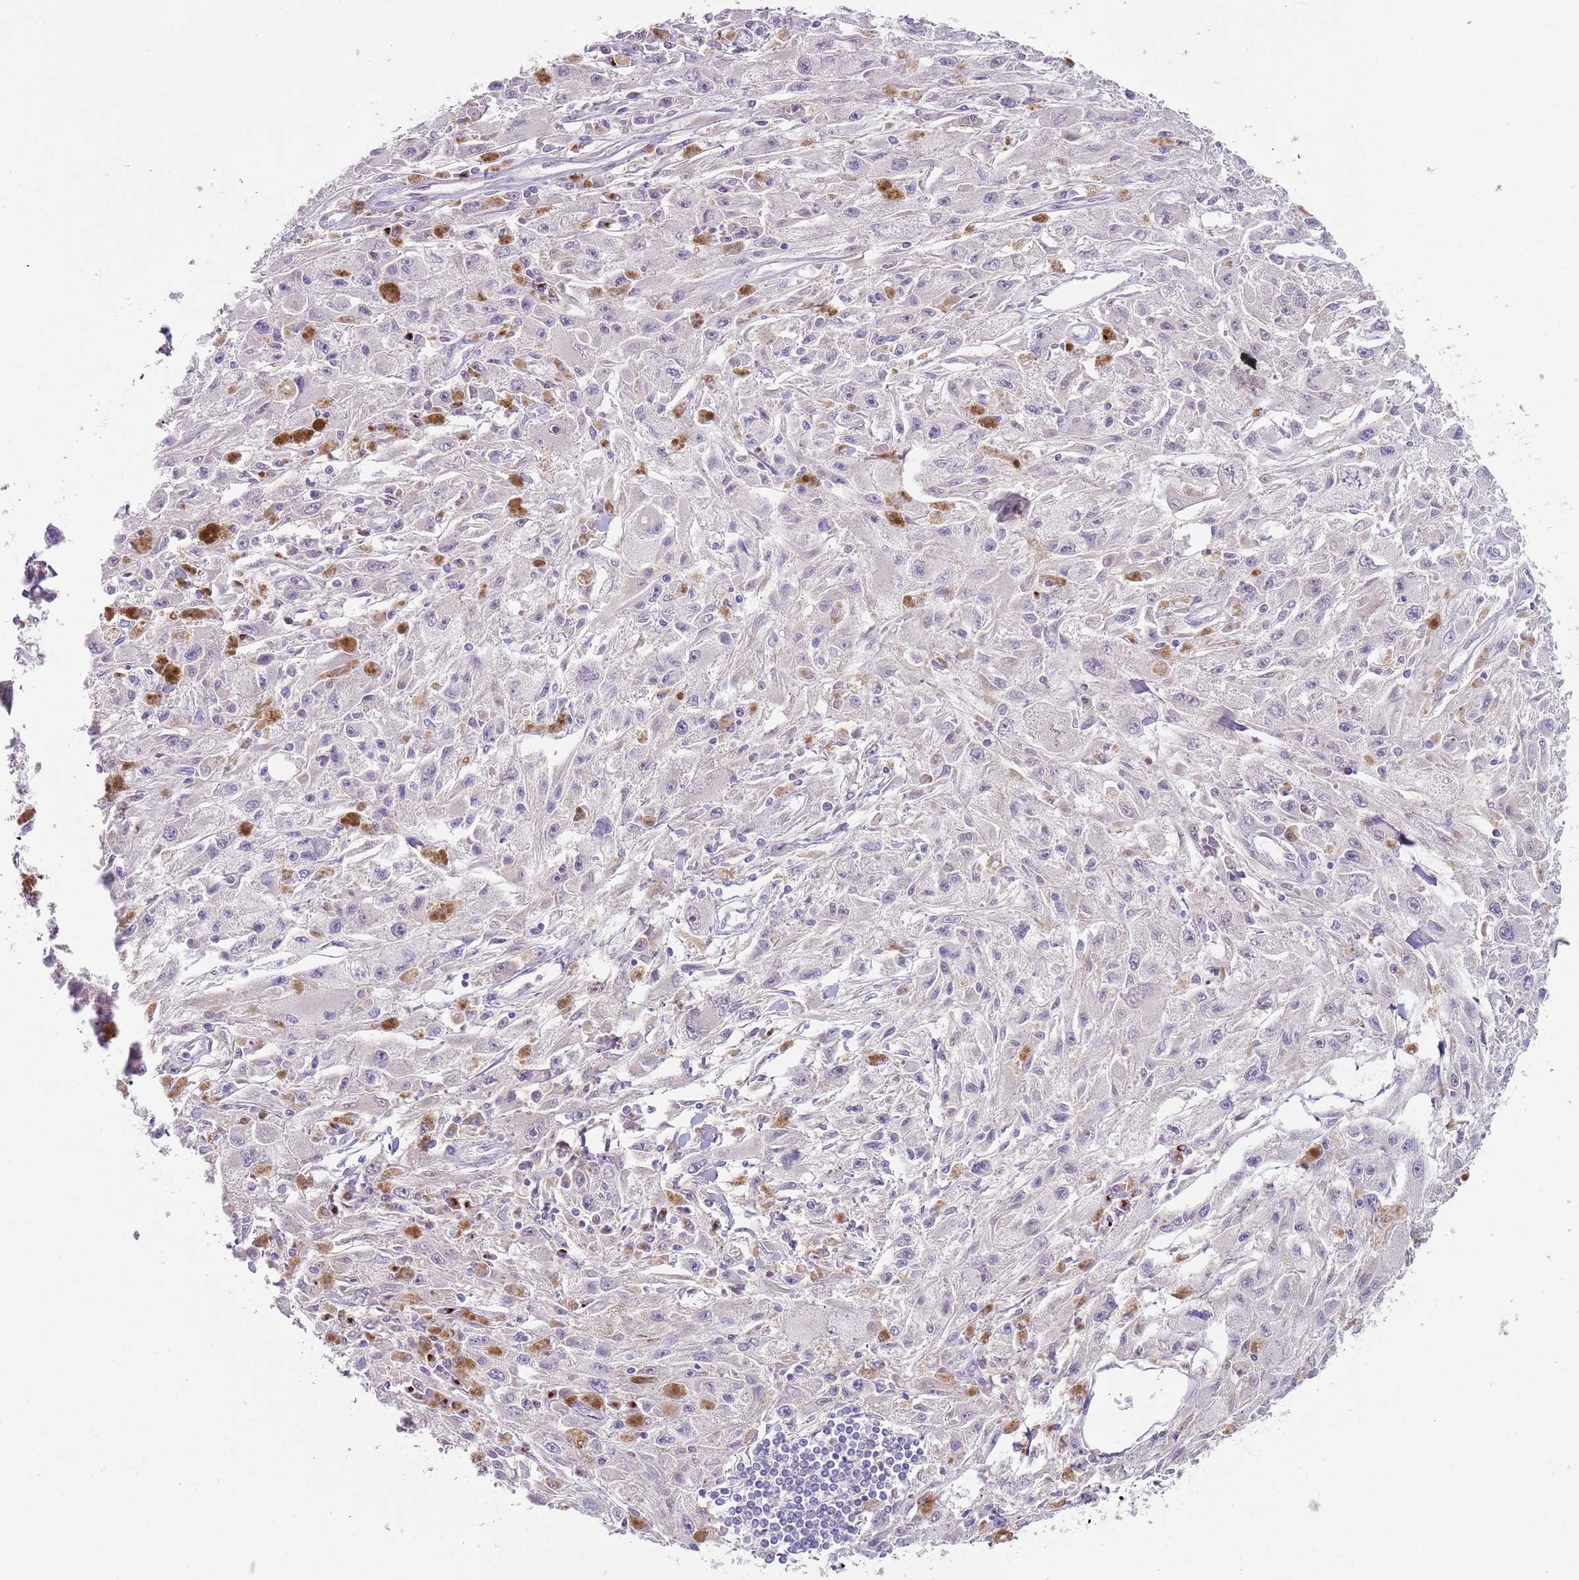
{"staining": {"intensity": "negative", "quantity": "none", "location": "none"}, "tissue": "melanoma", "cell_type": "Tumor cells", "image_type": "cancer", "snomed": [{"axis": "morphology", "description": "Malignant melanoma, Metastatic site"}, {"axis": "topography", "description": "Skin"}], "caption": "Human melanoma stained for a protein using immunohistochemistry demonstrates no staining in tumor cells.", "gene": "C2CD3", "patient": {"sex": "male", "age": 53}}